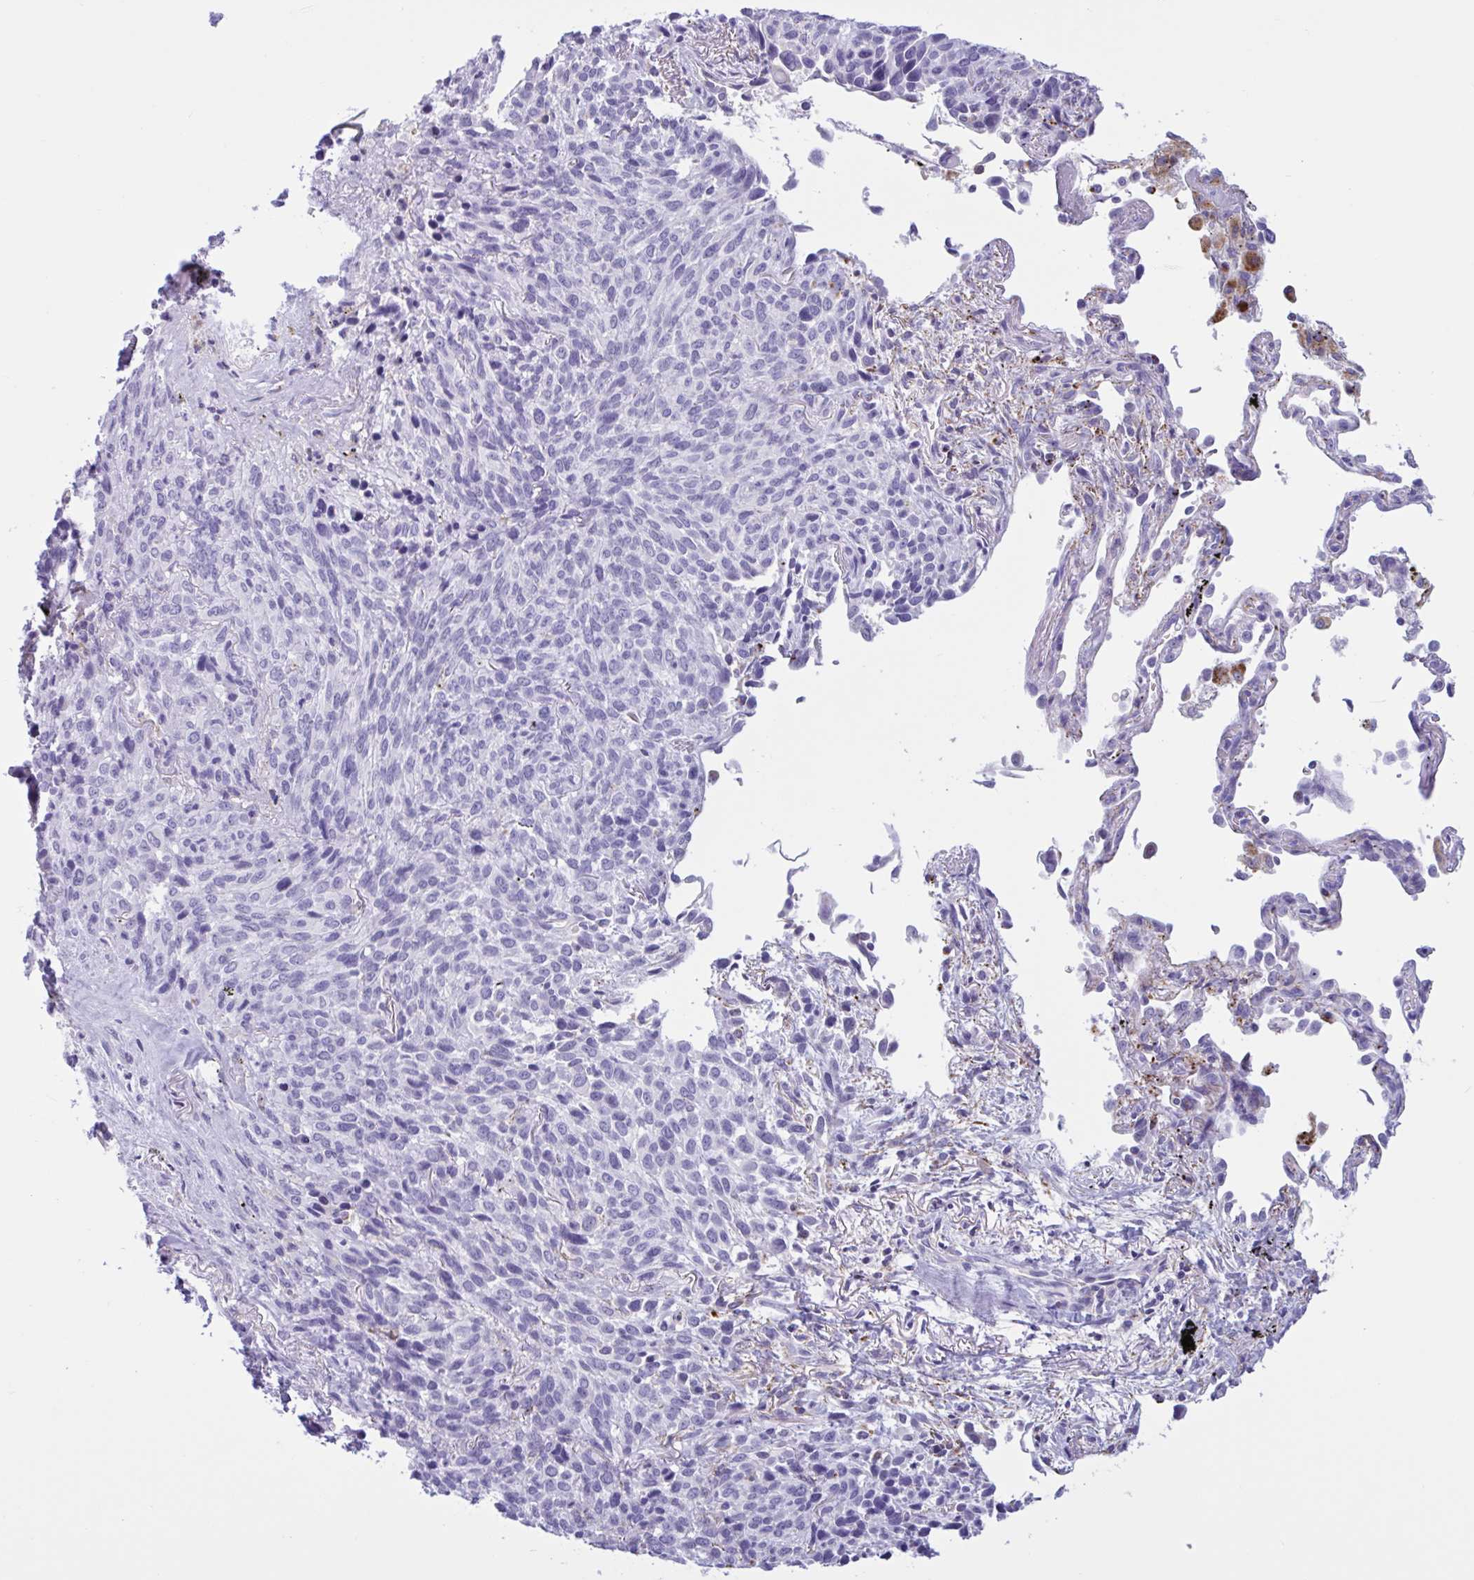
{"staining": {"intensity": "negative", "quantity": "none", "location": "none"}, "tissue": "melanoma", "cell_type": "Tumor cells", "image_type": "cancer", "snomed": [{"axis": "morphology", "description": "Malignant melanoma, Metastatic site"}, {"axis": "topography", "description": "Lung"}], "caption": "Tumor cells are negative for brown protein staining in malignant melanoma (metastatic site). (DAB immunohistochemistry (IHC) visualized using brightfield microscopy, high magnification).", "gene": "XCL1", "patient": {"sex": "male", "age": 48}}